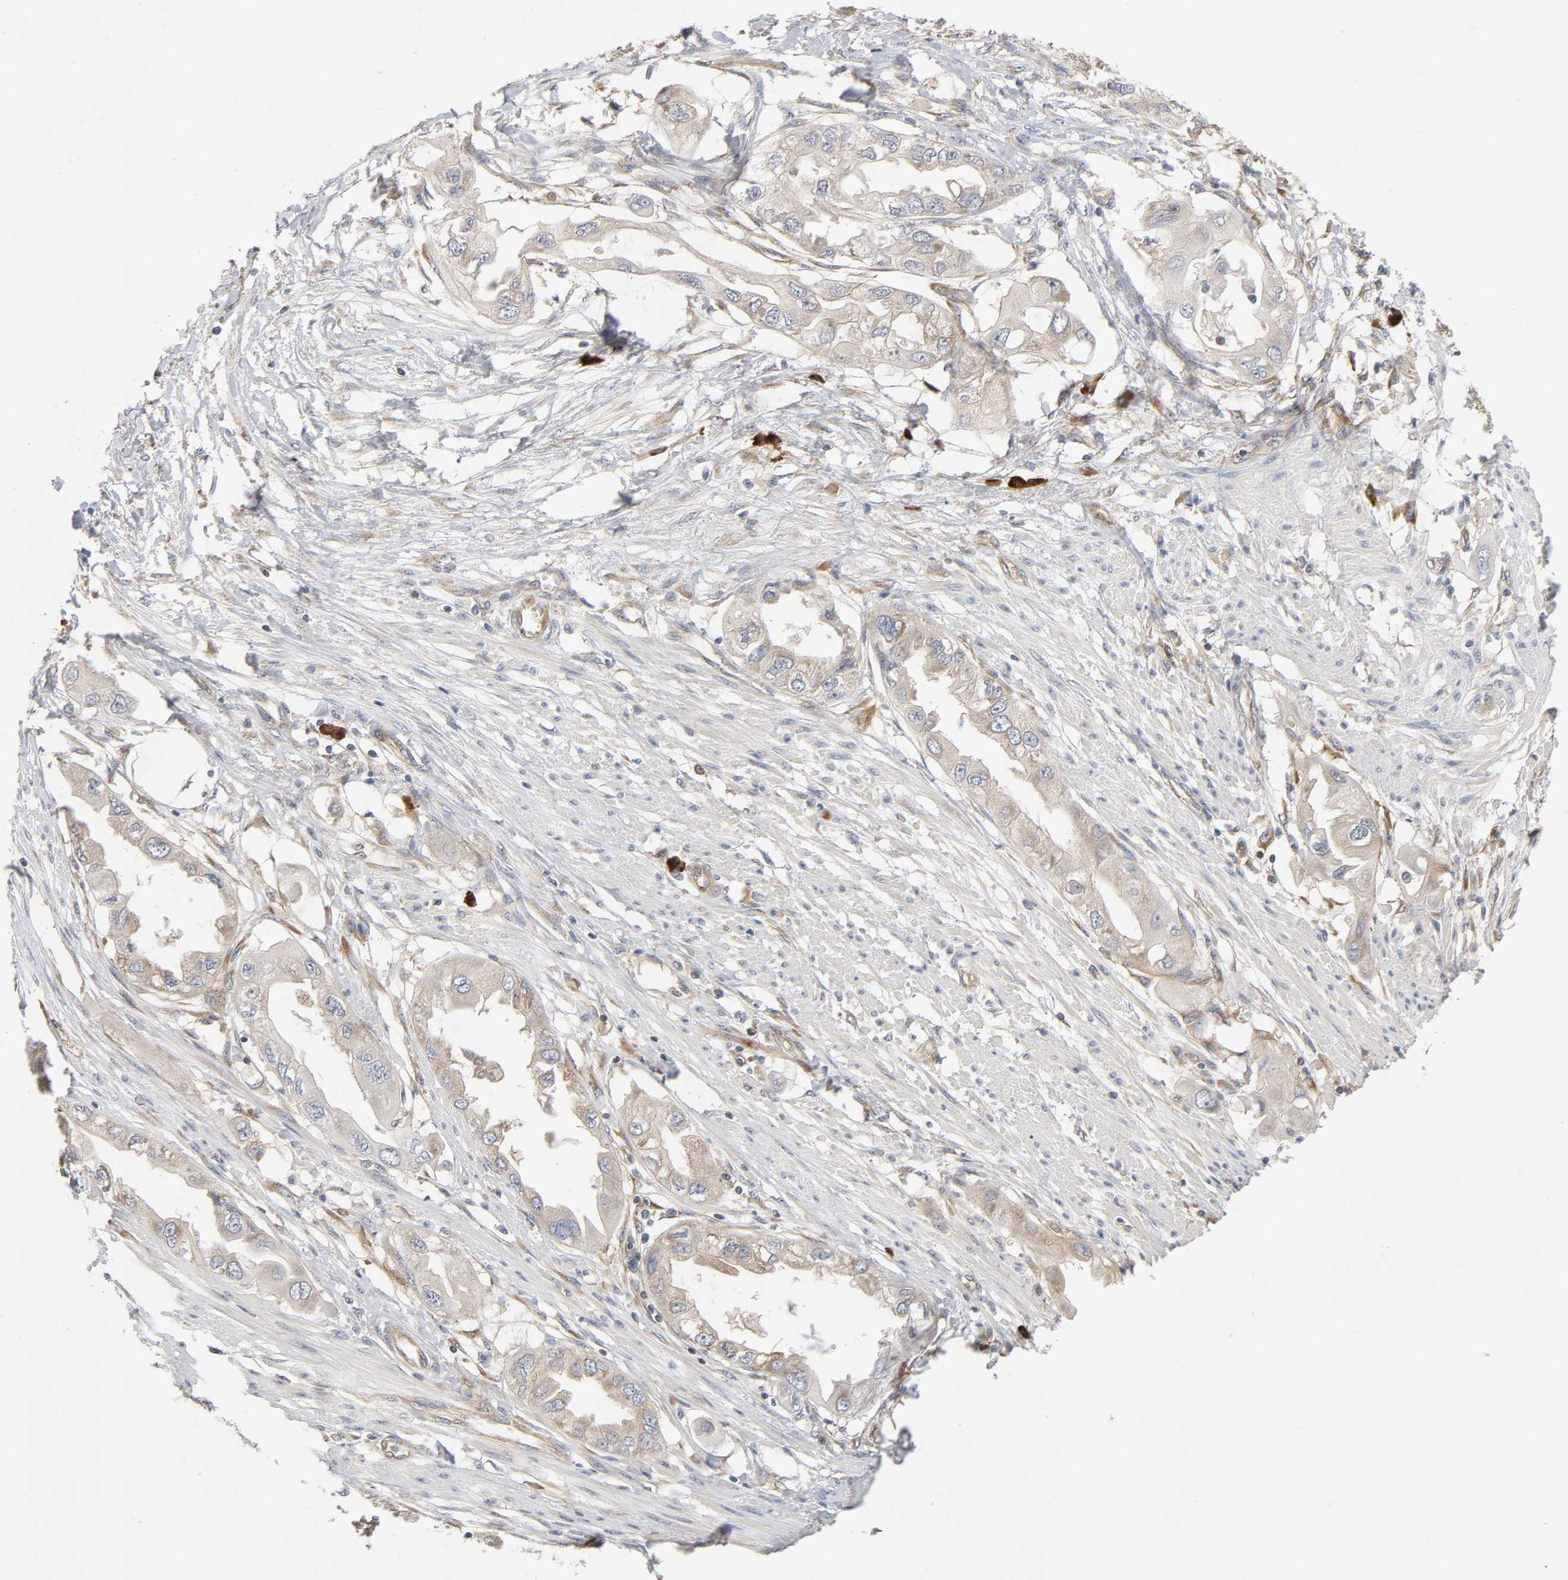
{"staining": {"intensity": "weak", "quantity": ">75%", "location": "cytoplasmic/membranous"}, "tissue": "endometrial cancer", "cell_type": "Tumor cells", "image_type": "cancer", "snomed": [{"axis": "morphology", "description": "Adenocarcinoma, NOS"}, {"axis": "topography", "description": "Endometrium"}], "caption": "This micrograph demonstrates immunohistochemistry staining of human endometrial cancer, with low weak cytoplasmic/membranous positivity in approximately >75% of tumor cells.", "gene": "SCHIP1", "patient": {"sex": "female", "age": 67}}